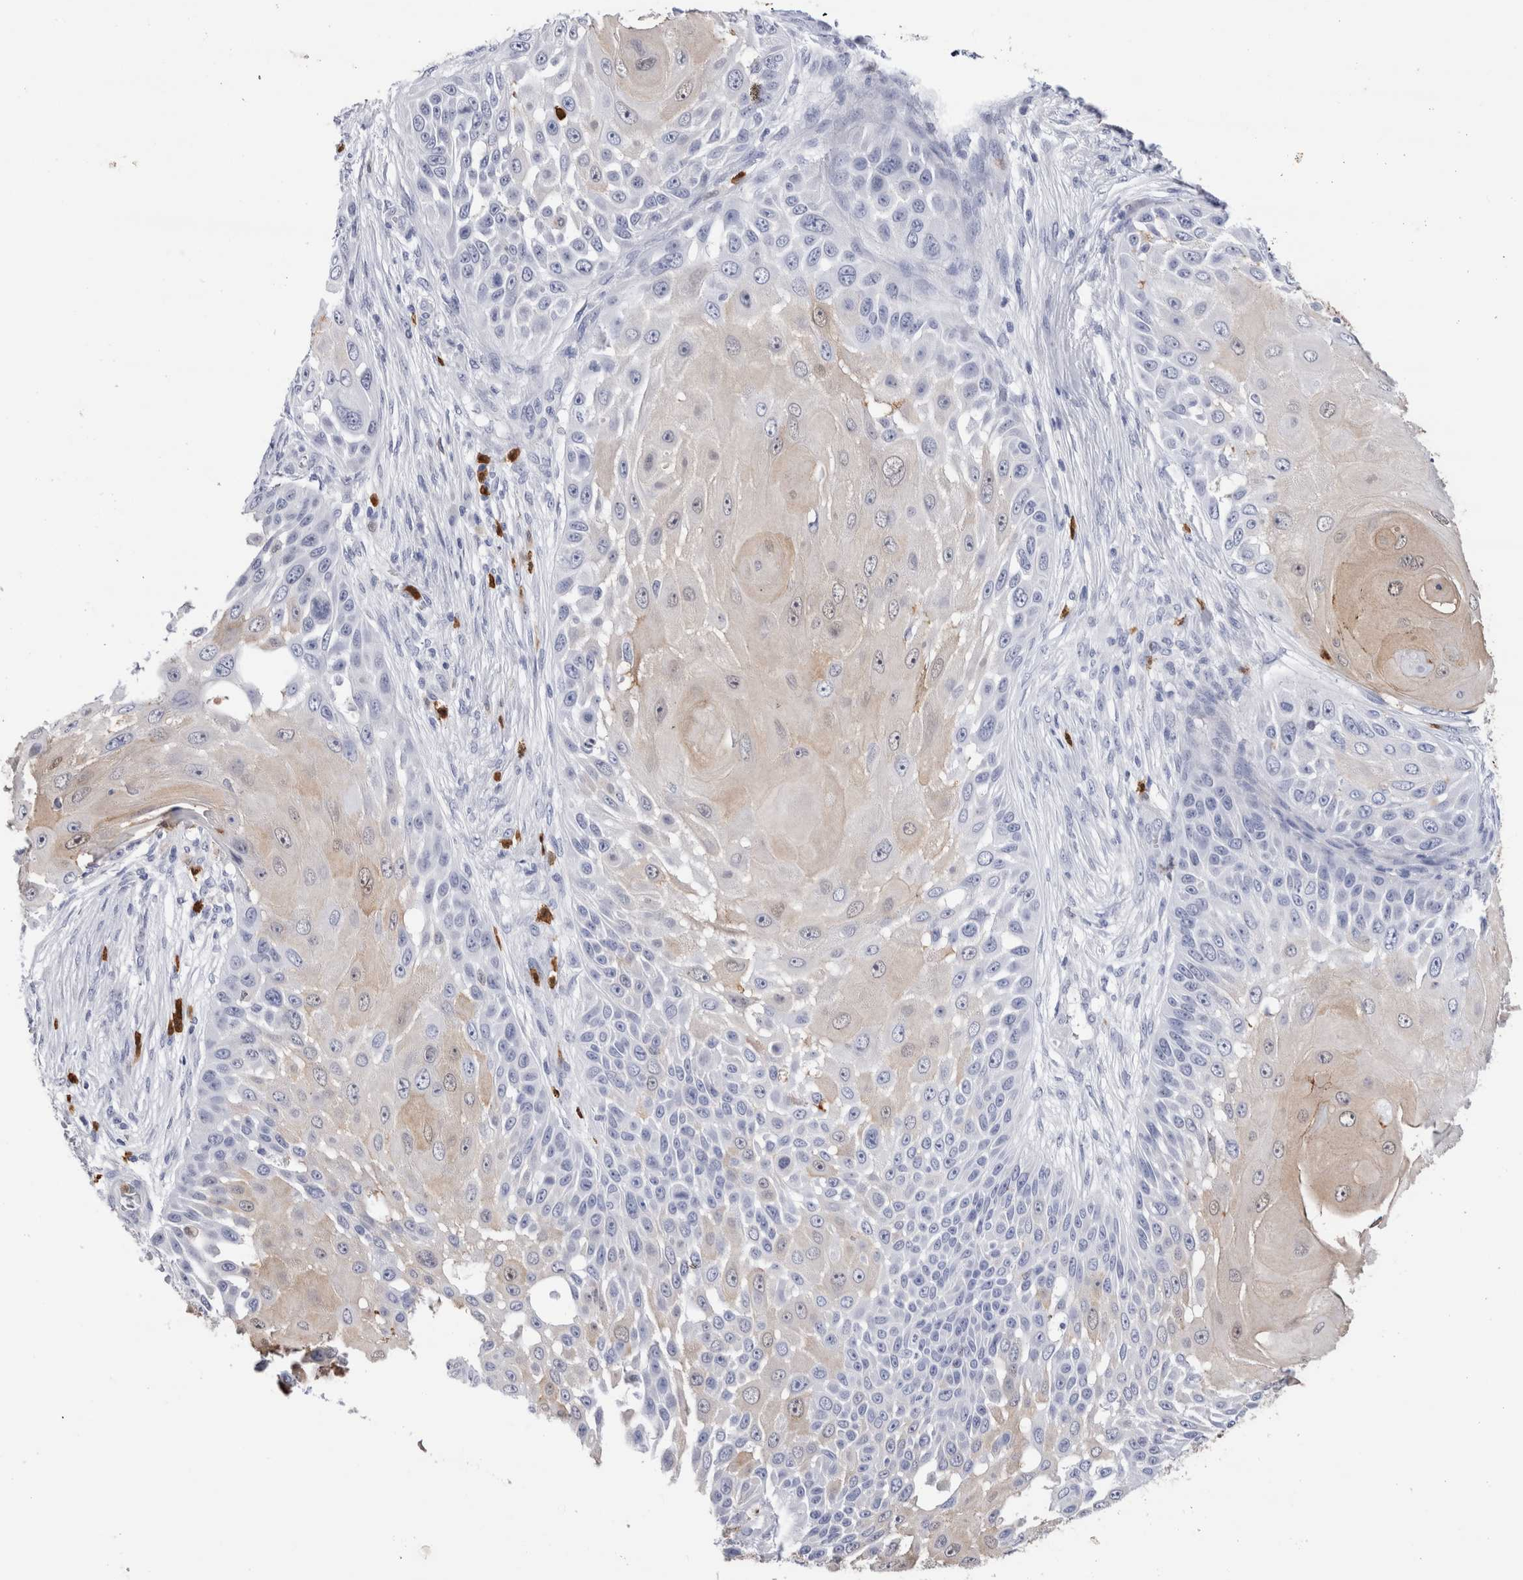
{"staining": {"intensity": "weak", "quantity": "25%-75%", "location": "cytoplasmic/membranous"}, "tissue": "skin cancer", "cell_type": "Tumor cells", "image_type": "cancer", "snomed": [{"axis": "morphology", "description": "Squamous cell carcinoma, NOS"}, {"axis": "topography", "description": "Skin"}], "caption": "IHC staining of skin cancer (squamous cell carcinoma), which exhibits low levels of weak cytoplasmic/membranous expression in approximately 25%-75% of tumor cells indicating weak cytoplasmic/membranous protein expression. The staining was performed using DAB (3,3'-diaminobenzidine) (brown) for protein detection and nuclei were counterstained in hematoxylin (blue).", "gene": "SLC10A5", "patient": {"sex": "female", "age": 44}}